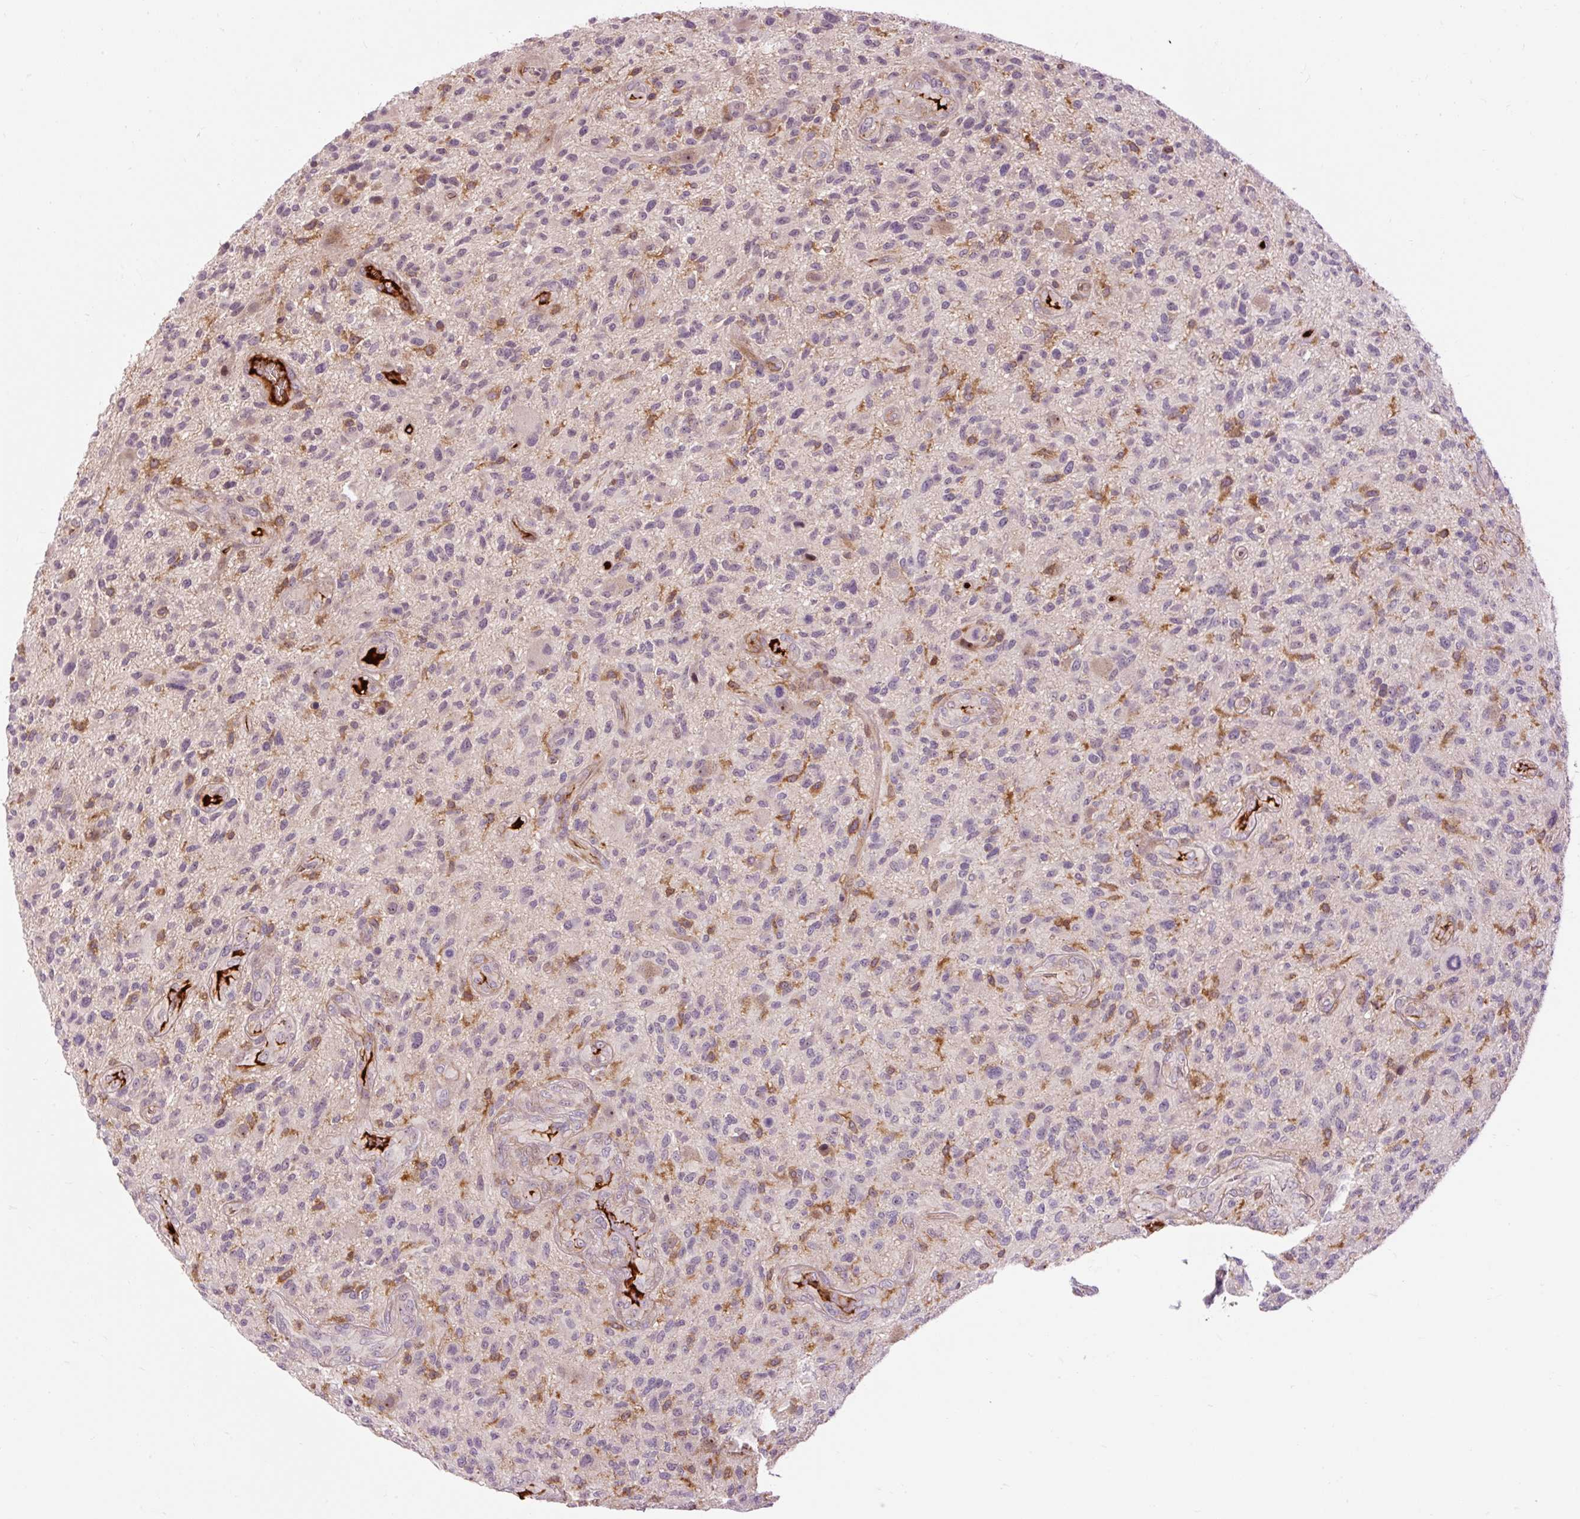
{"staining": {"intensity": "negative", "quantity": "none", "location": "none"}, "tissue": "glioma", "cell_type": "Tumor cells", "image_type": "cancer", "snomed": [{"axis": "morphology", "description": "Glioma, malignant, High grade"}, {"axis": "topography", "description": "Brain"}], "caption": "IHC image of neoplastic tissue: high-grade glioma (malignant) stained with DAB (3,3'-diaminobenzidine) reveals no significant protein expression in tumor cells. (IHC, brightfield microscopy, high magnification).", "gene": "CEBPZ", "patient": {"sex": "male", "age": 47}}